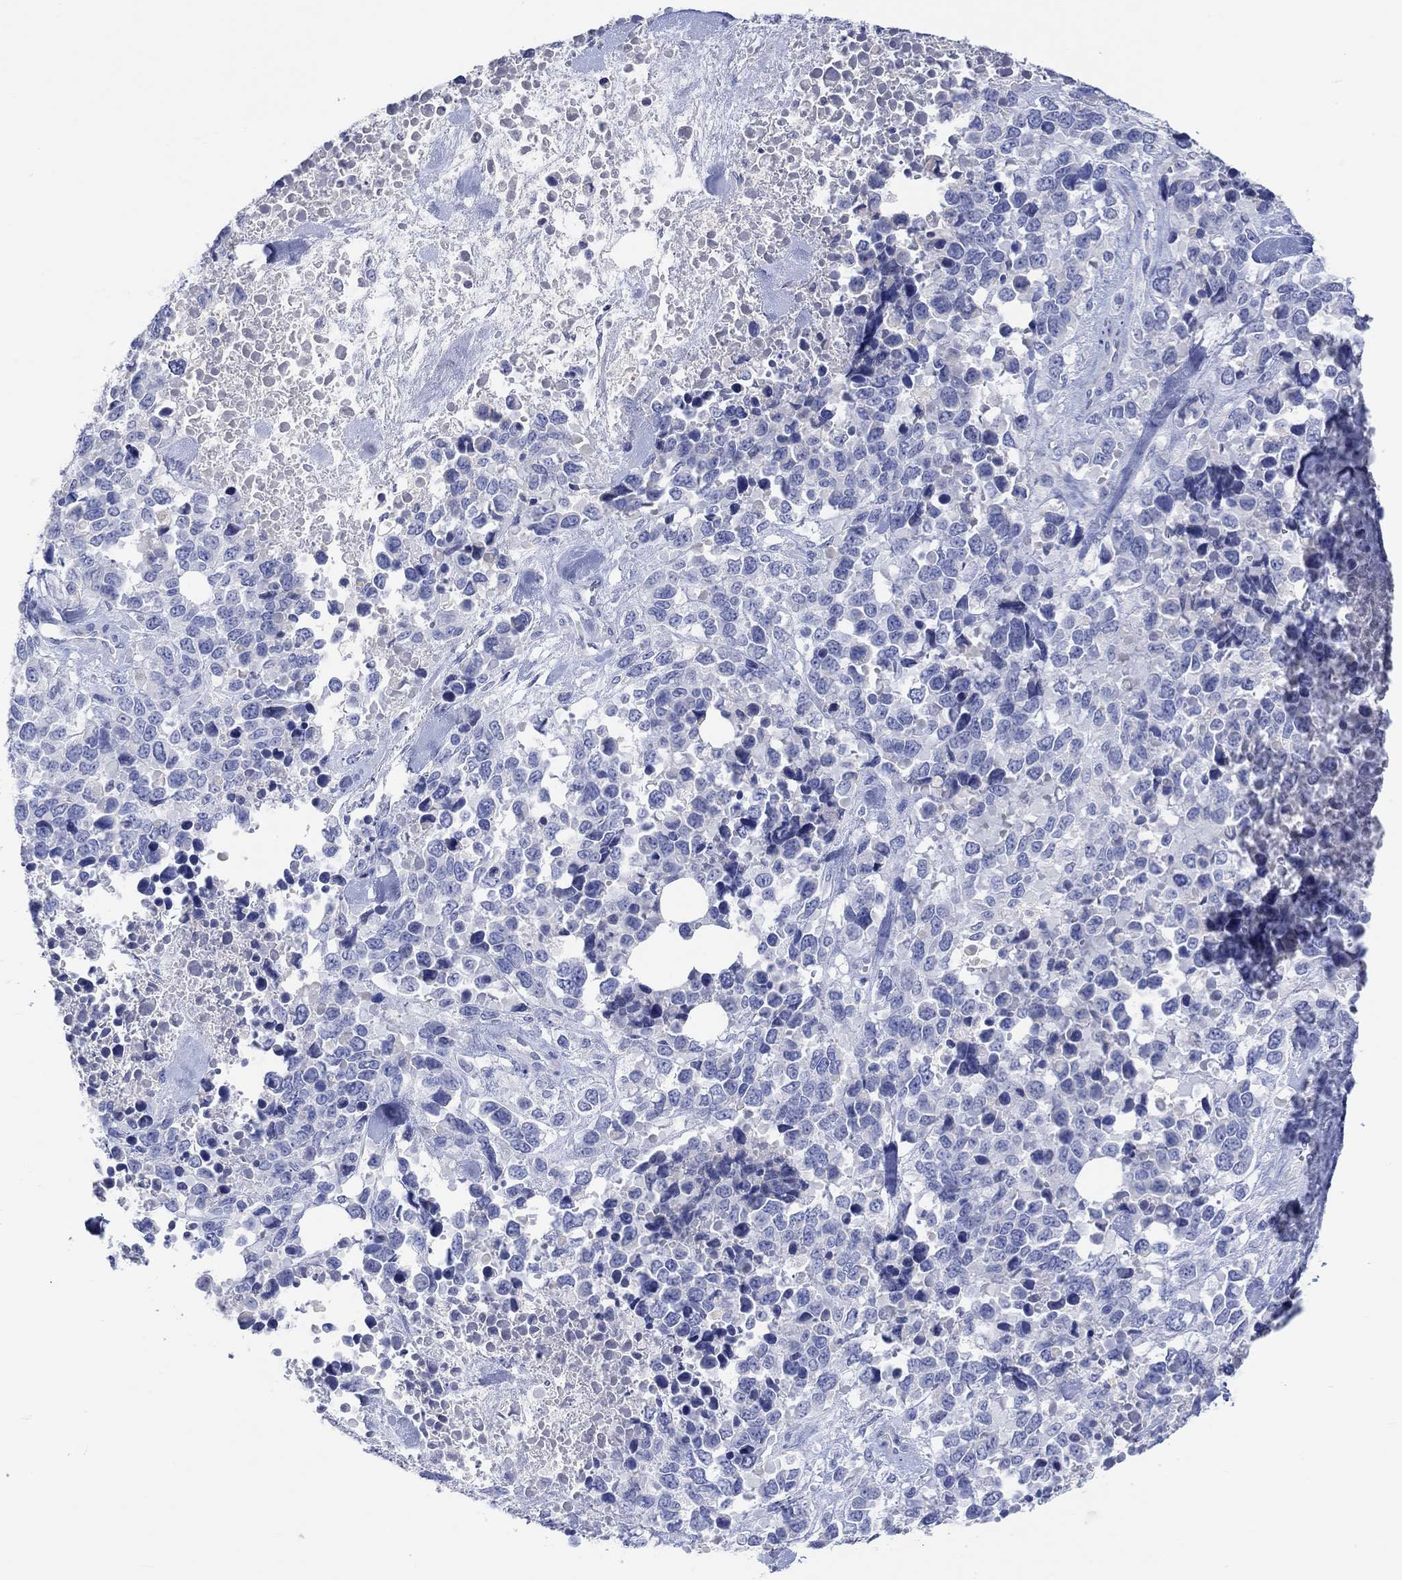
{"staining": {"intensity": "negative", "quantity": "none", "location": "none"}, "tissue": "melanoma", "cell_type": "Tumor cells", "image_type": "cancer", "snomed": [{"axis": "morphology", "description": "Malignant melanoma, Metastatic site"}, {"axis": "topography", "description": "Skin"}], "caption": "The photomicrograph shows no significant expression in tumor cells of melanoma.", "gene": "GCM1", "patient": {"sex": "male", "age": 84}}